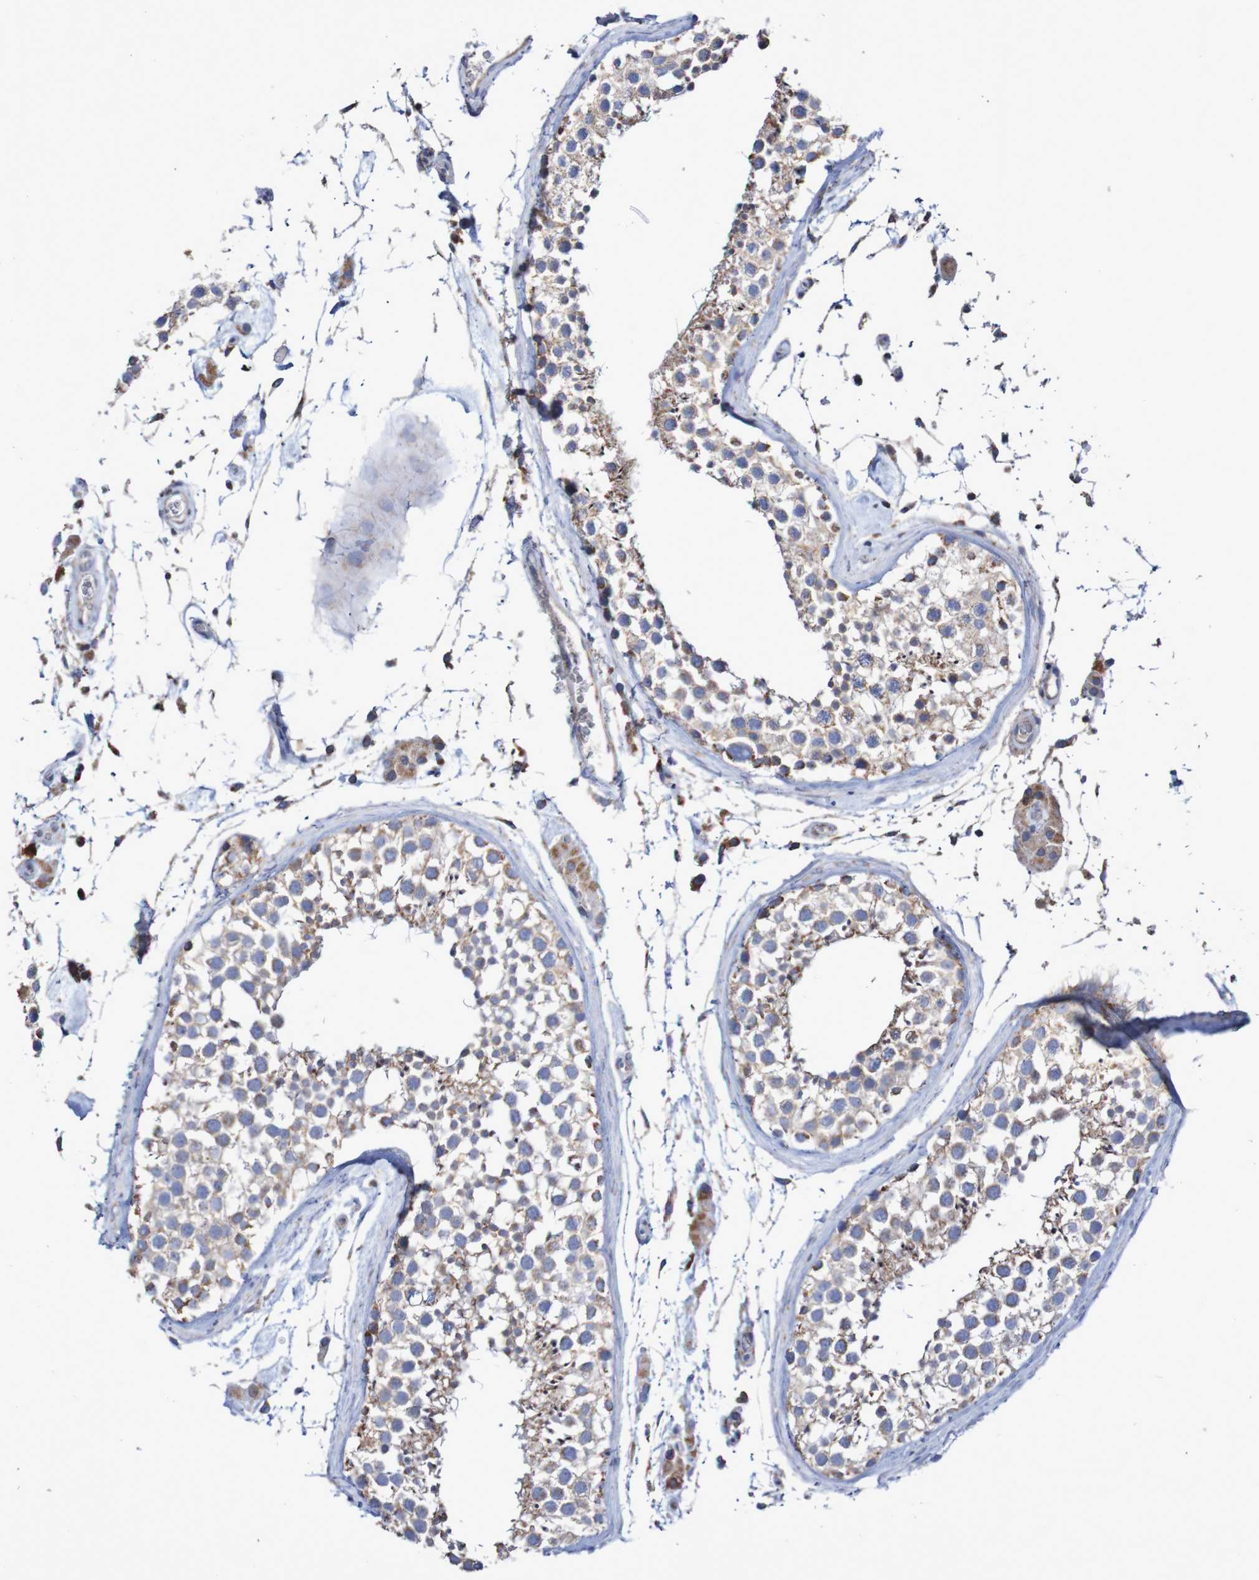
{"staining": {"intensity": "moderate", "quantity": ">75%", "location": "cytoplasmic/membranous"}, "tissue": "testis", "cell_type": "Cells in seminiferous ducts", "image_type": "normal", "snomed": [{"axis": "morphology", "description": "Normal tissue, NOS"}, {"axis": "topography", "description": "Testis"}], "caption": "Brown immunohistochemical staining in normal human testis exhibits moderate cytoplasmic/membranous positivity in about >75% of cells in seminiferous ducts.", "gene": "MMEL1", "patient": {"sex": "male", "age": 46}}